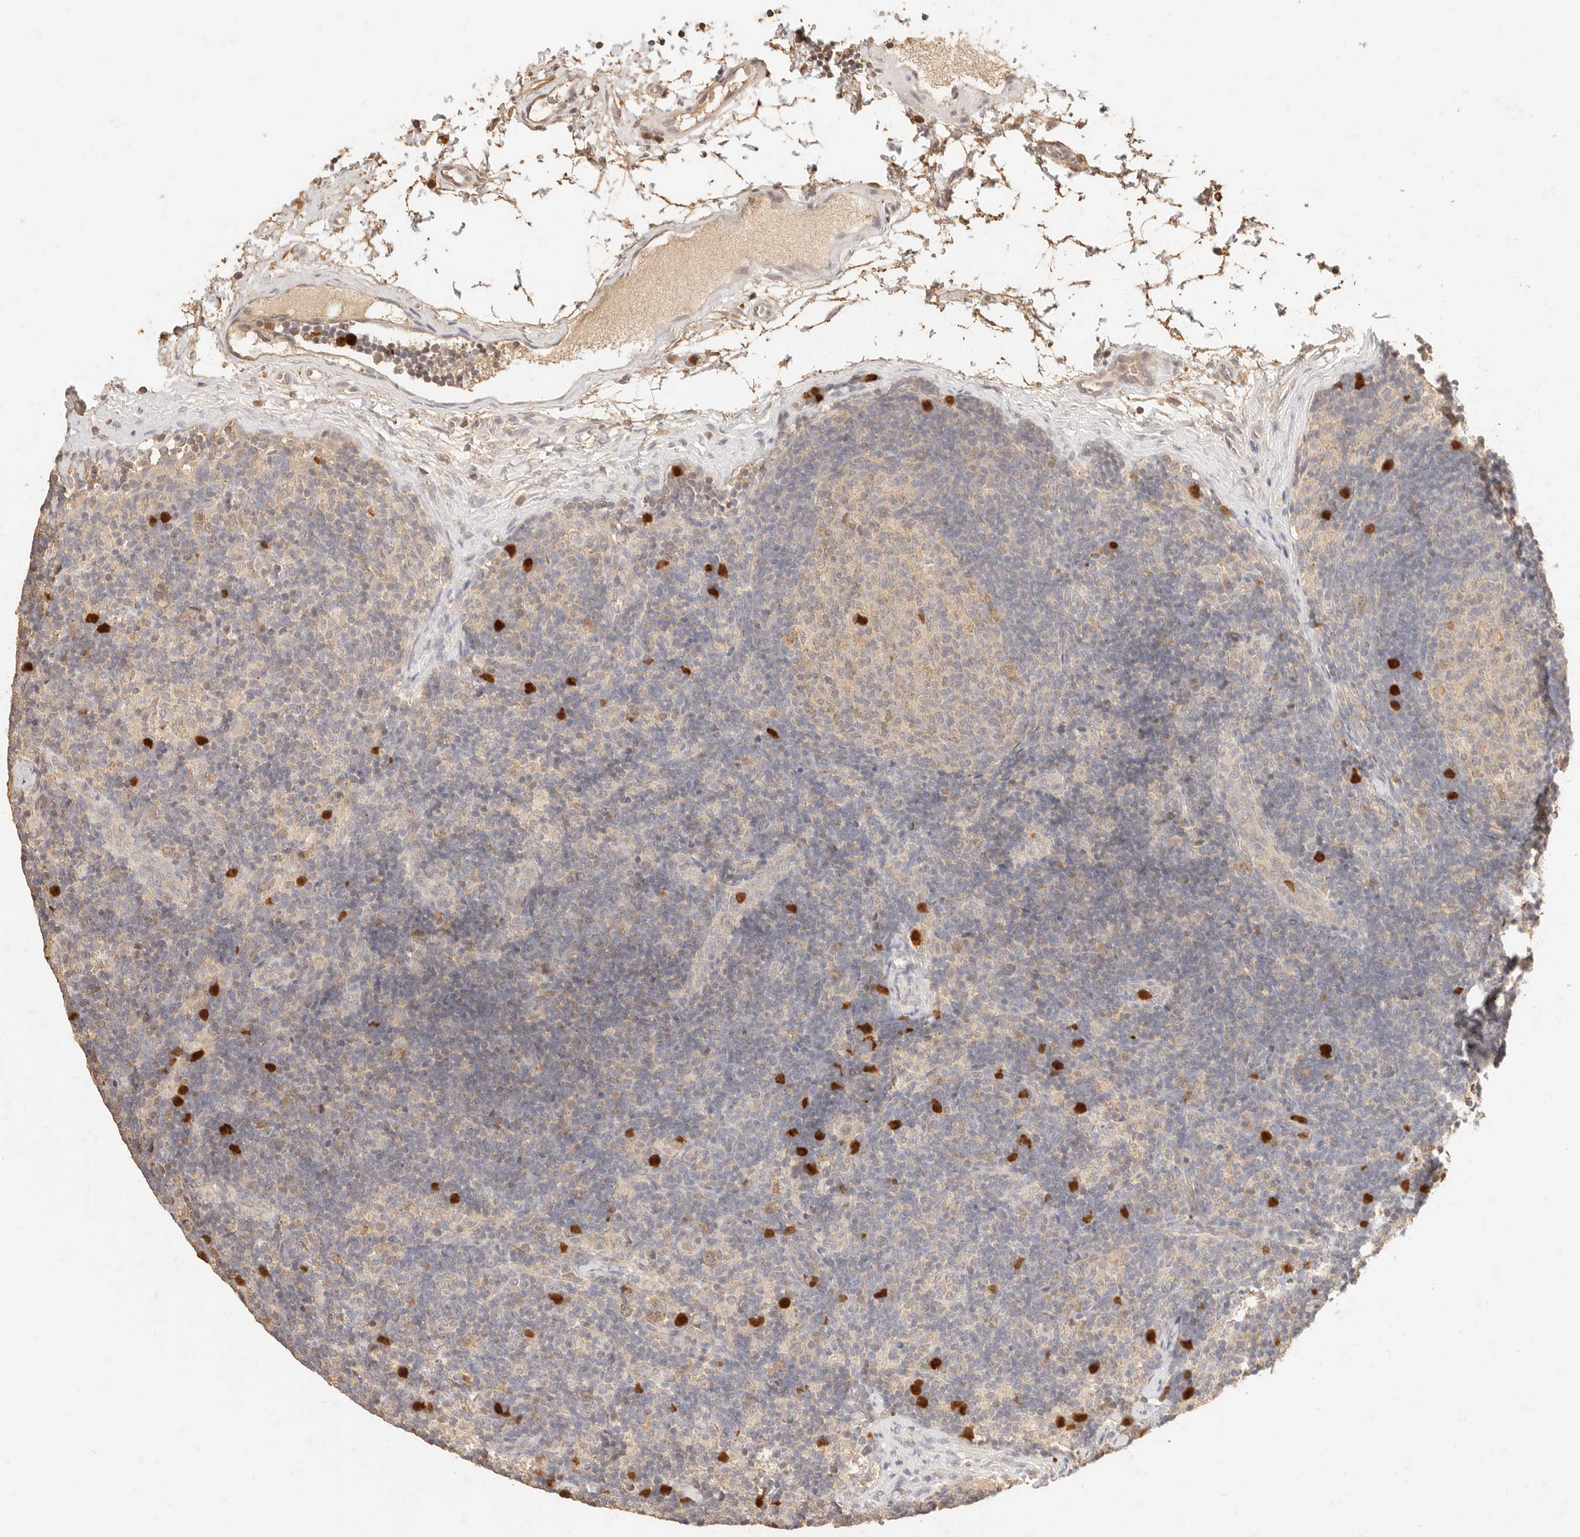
{"staining": {"intensity": "negative", "quantity": "none", "location": "none"}, "tissue": "lymph node", "cell_type": "Germinal center cells", "image_type": "normal", "snomed": [{"axis": "morphology", "description": "Normal tissue, NOS"}, {"axis": "topography", "description": "Lymph node"}], "caption": "IHC photomicrograph of unremarkable human lymph node stained for a protein (brown), which shows no expression in germinal center cells.", "gene": "TMTC2", "patient": {"sex": "female", "age": 22}}